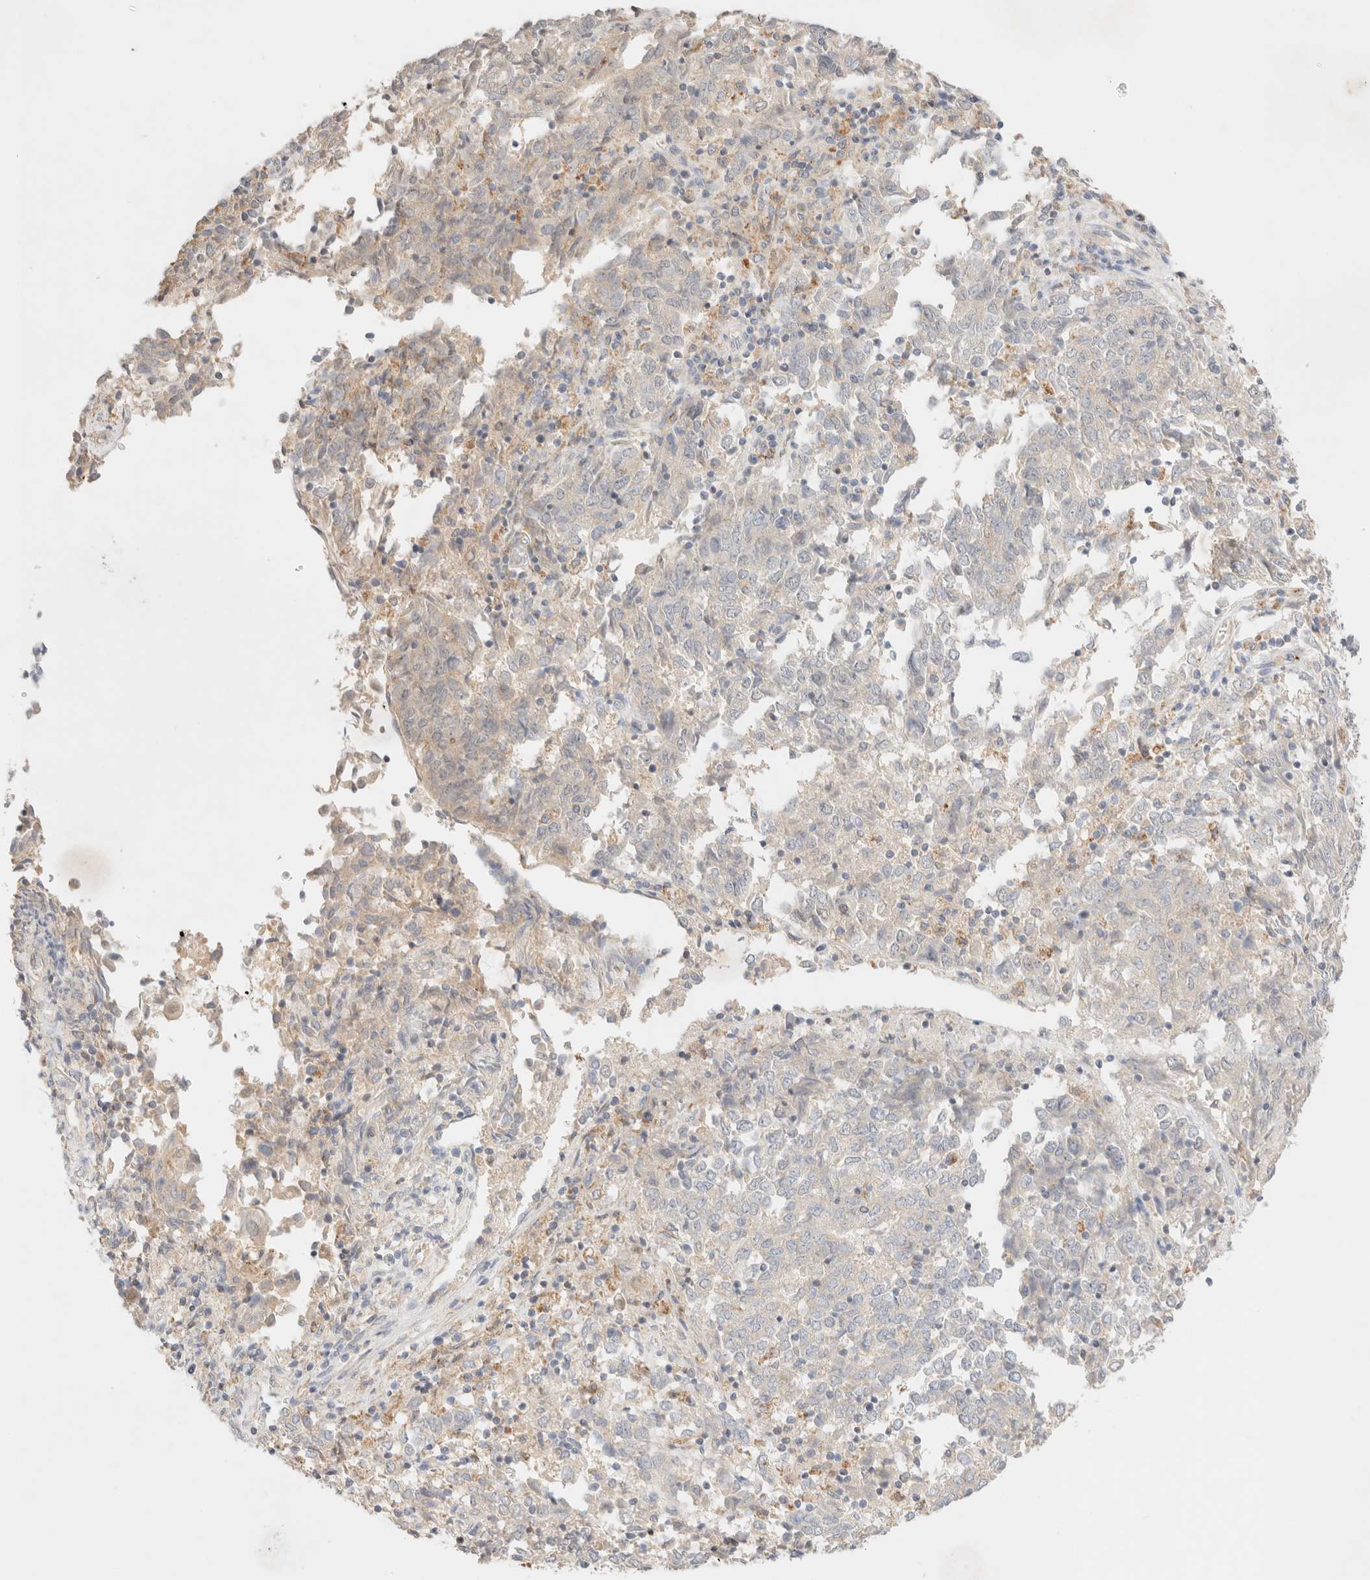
{"staining": {"intensity": "negative", "quantity": "none", "location": "none"}, "tissue": "endometrial cancer", "cell_type": "Tumor cells", "image_type": "cancer", "snomed": [{"axis": "morphology", "description": "Adenocarcinoma, NOS"}, {"axis": "topography", "description": "Endometrium"}], "caption": "The histopathology image reveals no significant expression in tumor cells of endometrial cancer.", "gene": "SNTB1", "patient": {"sex": "female", "age": 80}}